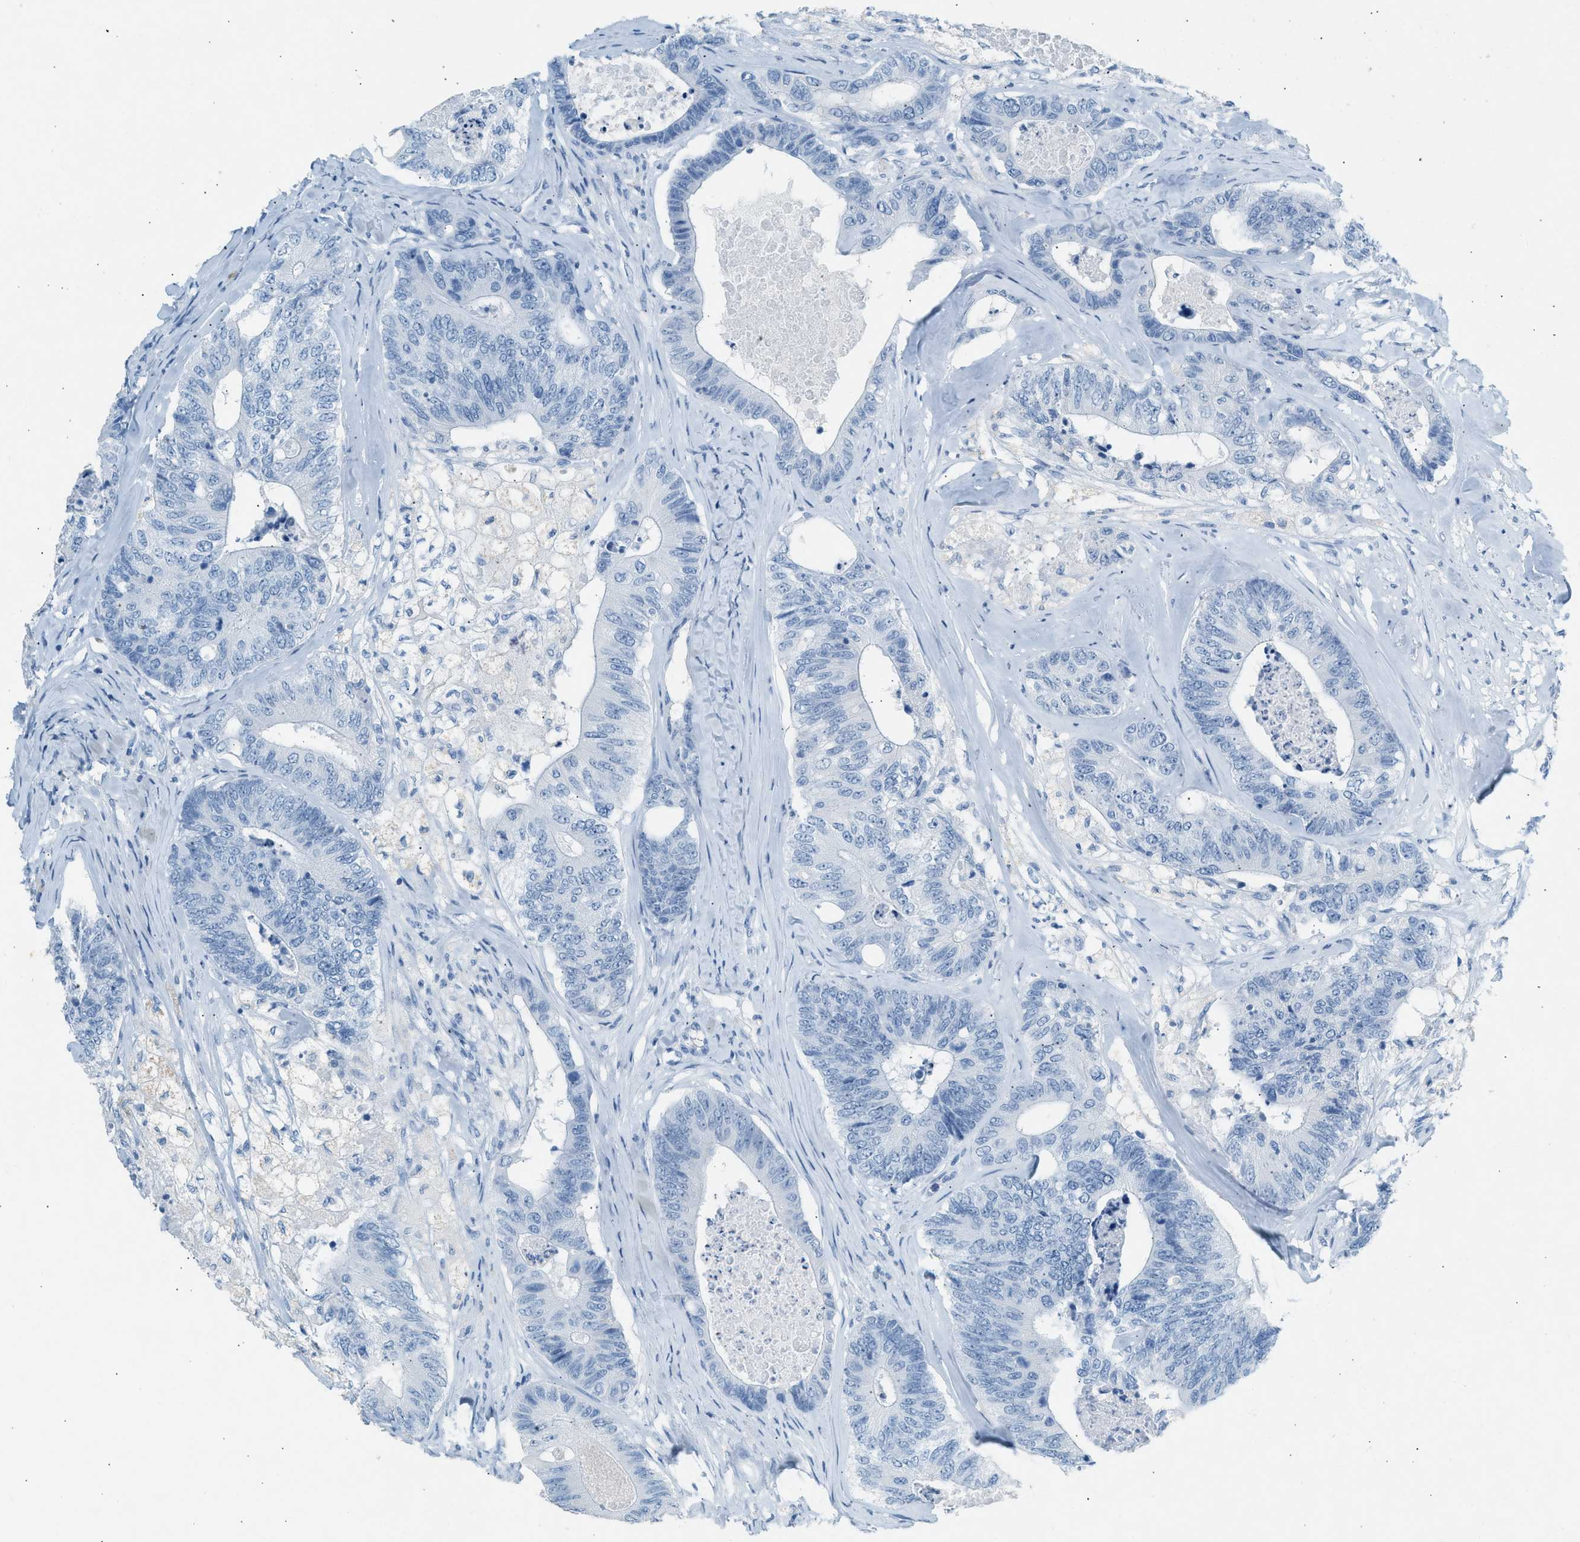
{"staining": {"intensity": "negative", "quantity": "none", "location": "none"}, "tissue": "colorectal cancer", "cell_type": "Tumor cells", "image_type": "cancer", "snomed": [{"axis": "morphology", "description": "Adenocarcinoma, NOS"}, {"axis": "topography", "description": "Colon"}], "caption": "Immunohistochemistry (IHC) image of neoplastic tissue: colorectal cancer stained with DAB displays no significant protein expression in tumor cells.", "gene": "HHATL", "patient": {"sex": "female", "age": 67}}